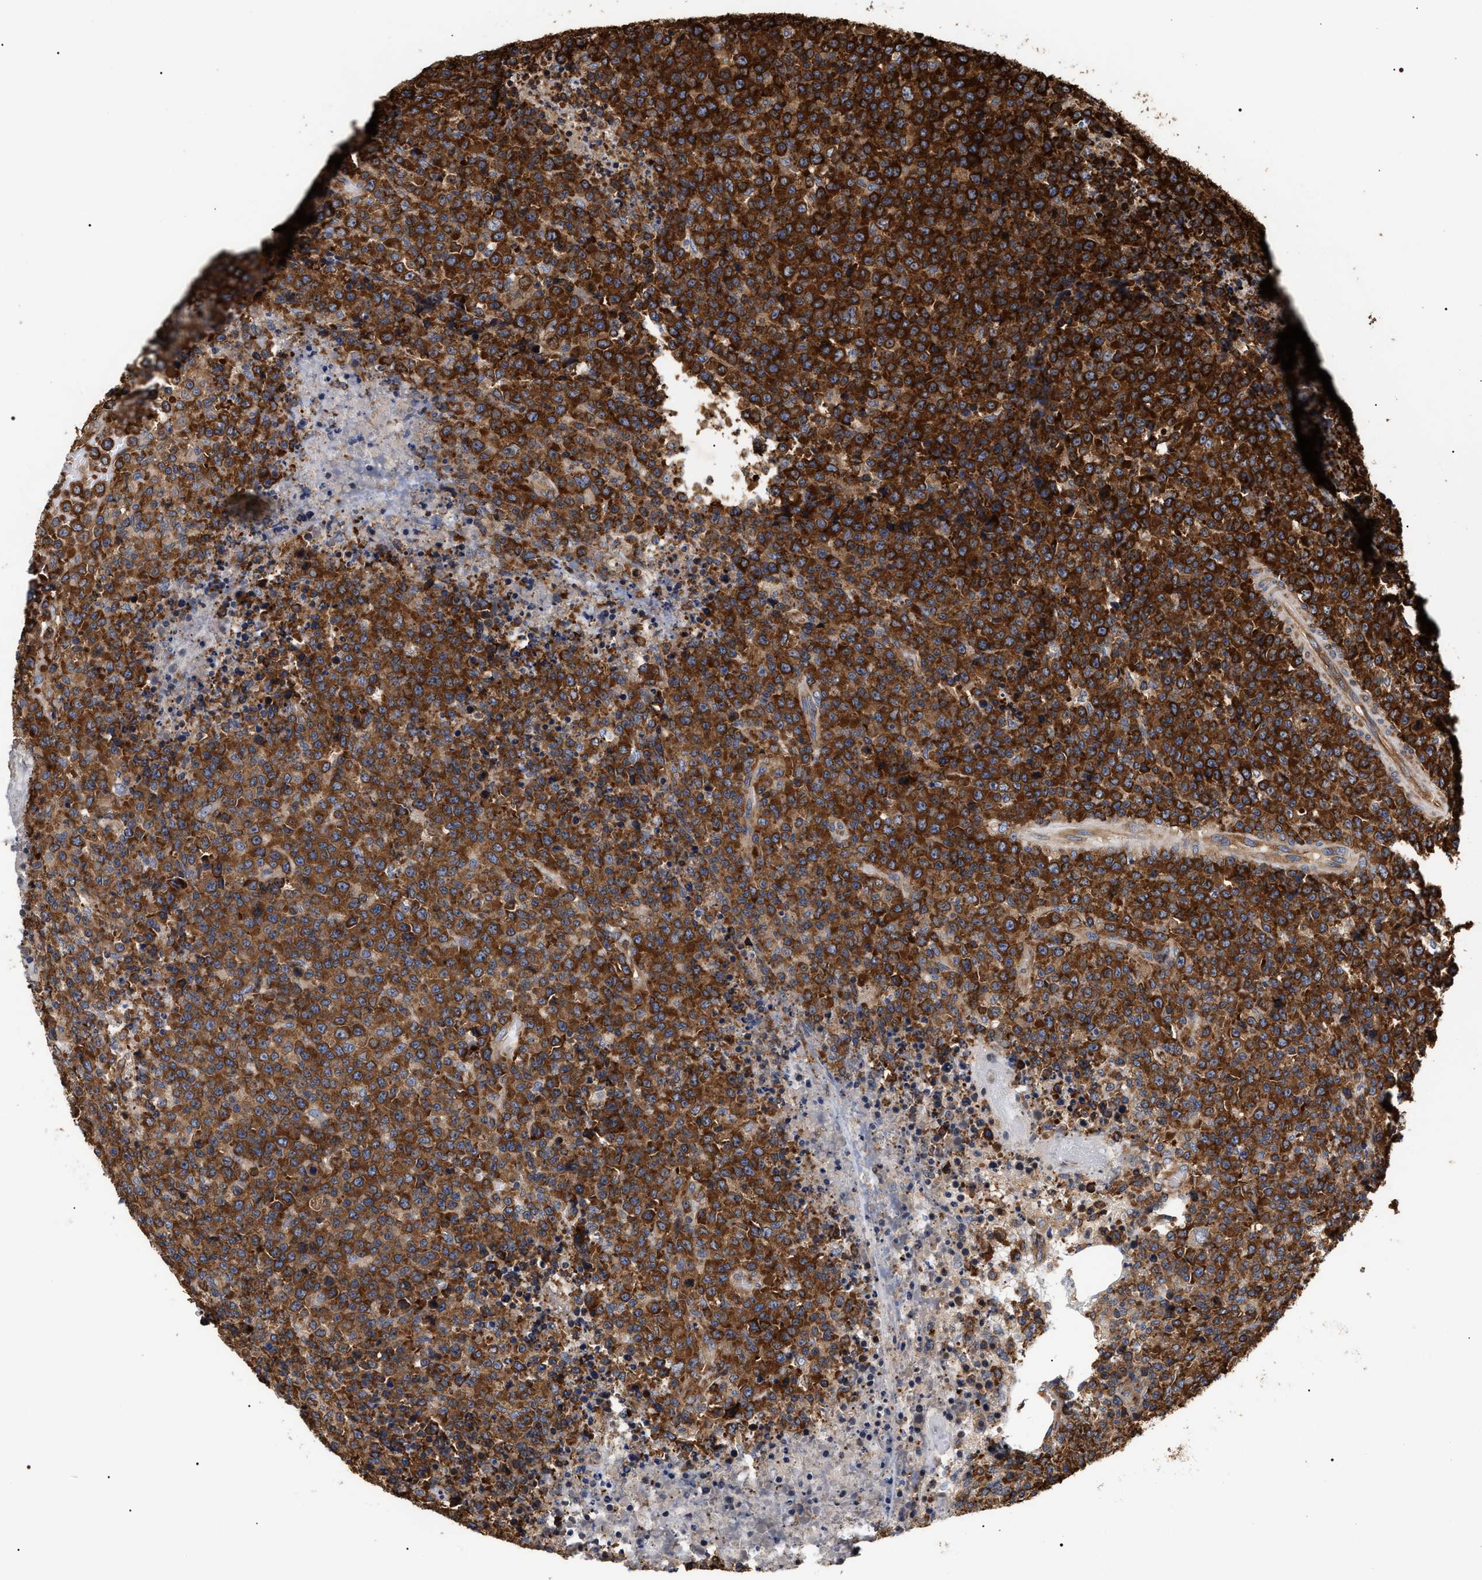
{"staining": {"intensity": "strong", "quantity": ">75%", "location": "cytoplasmic/membranous"}, "tissue": "lymphoma", "cell_type": "Tumor cells", "image_type": "cancer", "snomed": [{"axis": "morphology", "description": "Malignant lymphoma, non-Hodgkin's type, High grade"}, {"axis": "topography", "description": "Lymph node"}], "caption": "Protein analysis of high-grade malignant lymphoma, non-Hodgkin's type tissue demonstrates strong cytoplasmic/membranous positivity in about >75% of tumor cells.", "gene": "SERBP1", "patient": {"sex": "male", "age": 13}}